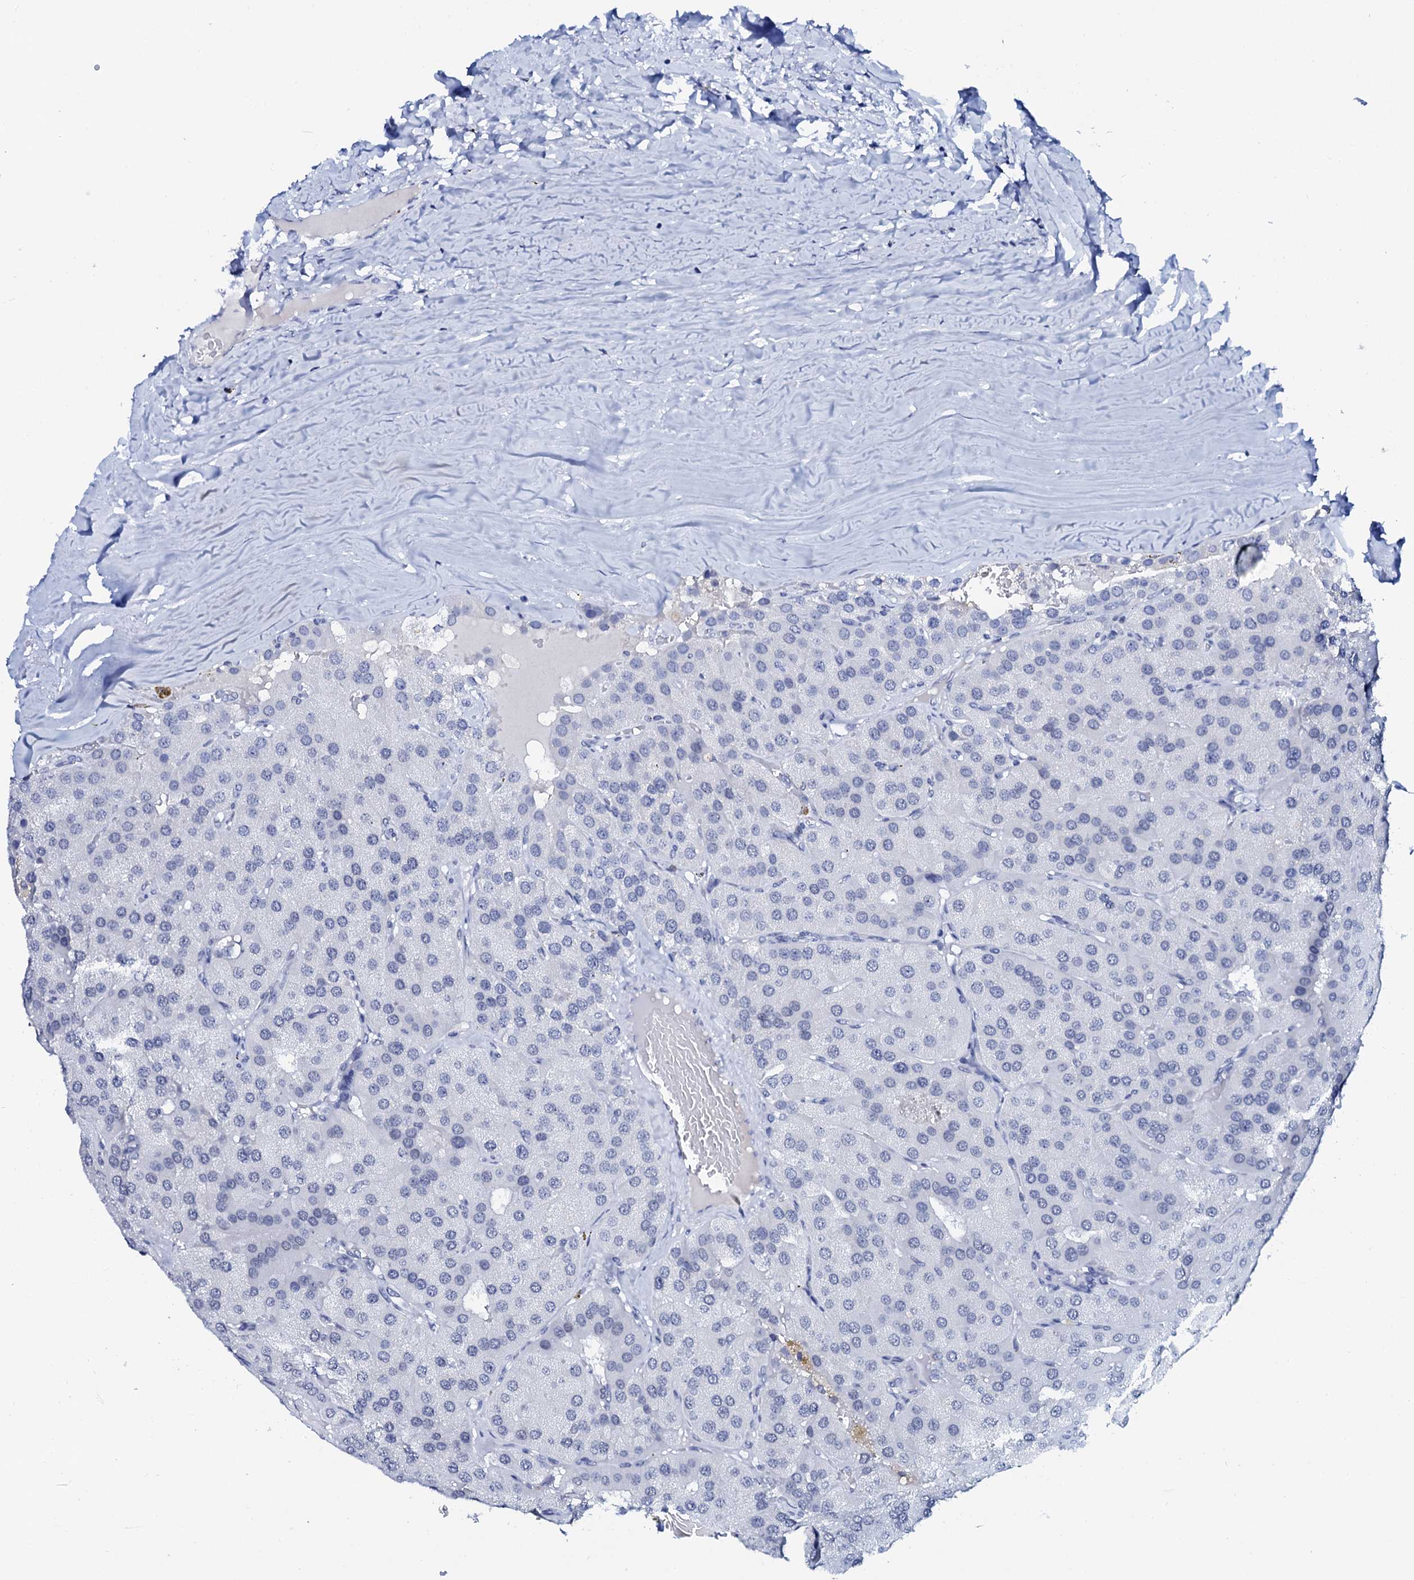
{"staining": {"intensity": "negative", "quantity": "none", "location": "none"}, "tissue": "parathyroid gland", "cell_type": "Glandular cells", "image_type": "normal", "snomed": [{"axis": "morphology", "description": "Normal tissue, NOS"}, {"axis": "morphology", "description": "Adenoma, NOS"}, {"axis": "topography", "description": "Parathyroid gland"}], "caption": "Benign parathyroid gland was stained to show a protein in brown. There is no significant expression in glandular cells. (Stains: DAB immunohistochemistry (IHC) with hematoxylin counter stain, Microscopy: brightfield microscopy at high magnification).", "gene": "SPATA19", "patient": {"sex": "female", "age": 86}}